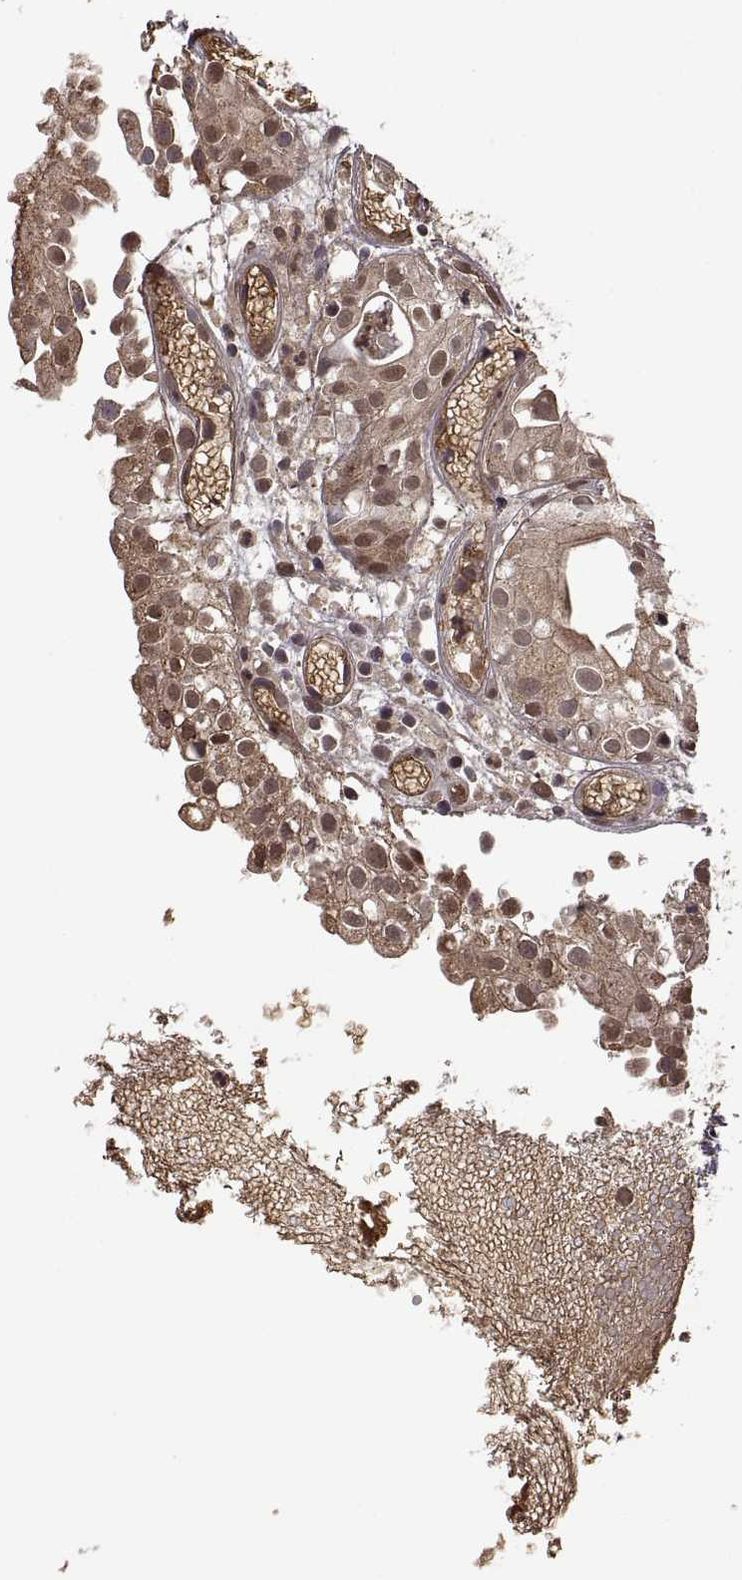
{"staining": {"intensity": "weak", "quantity": ">75%", "location": "cytoplasmic/membranous,nuclear"}, "tissue": "prostate cancer", "cell_type": "Tumor cells", "image_type": "cancer", "snomed": [{"axis": "morphology", "description": "Adenocarcinoma, High grade"}, {"axis": "topography", "description": "Prostate"}], "caption": "Tumor cells display weak cytoplasmic/membranous and nuclear expression in about >75% of cells in prostate cancer.", "gene": "ZNRF2", "patient": {"sex": "male", "age": 79}}